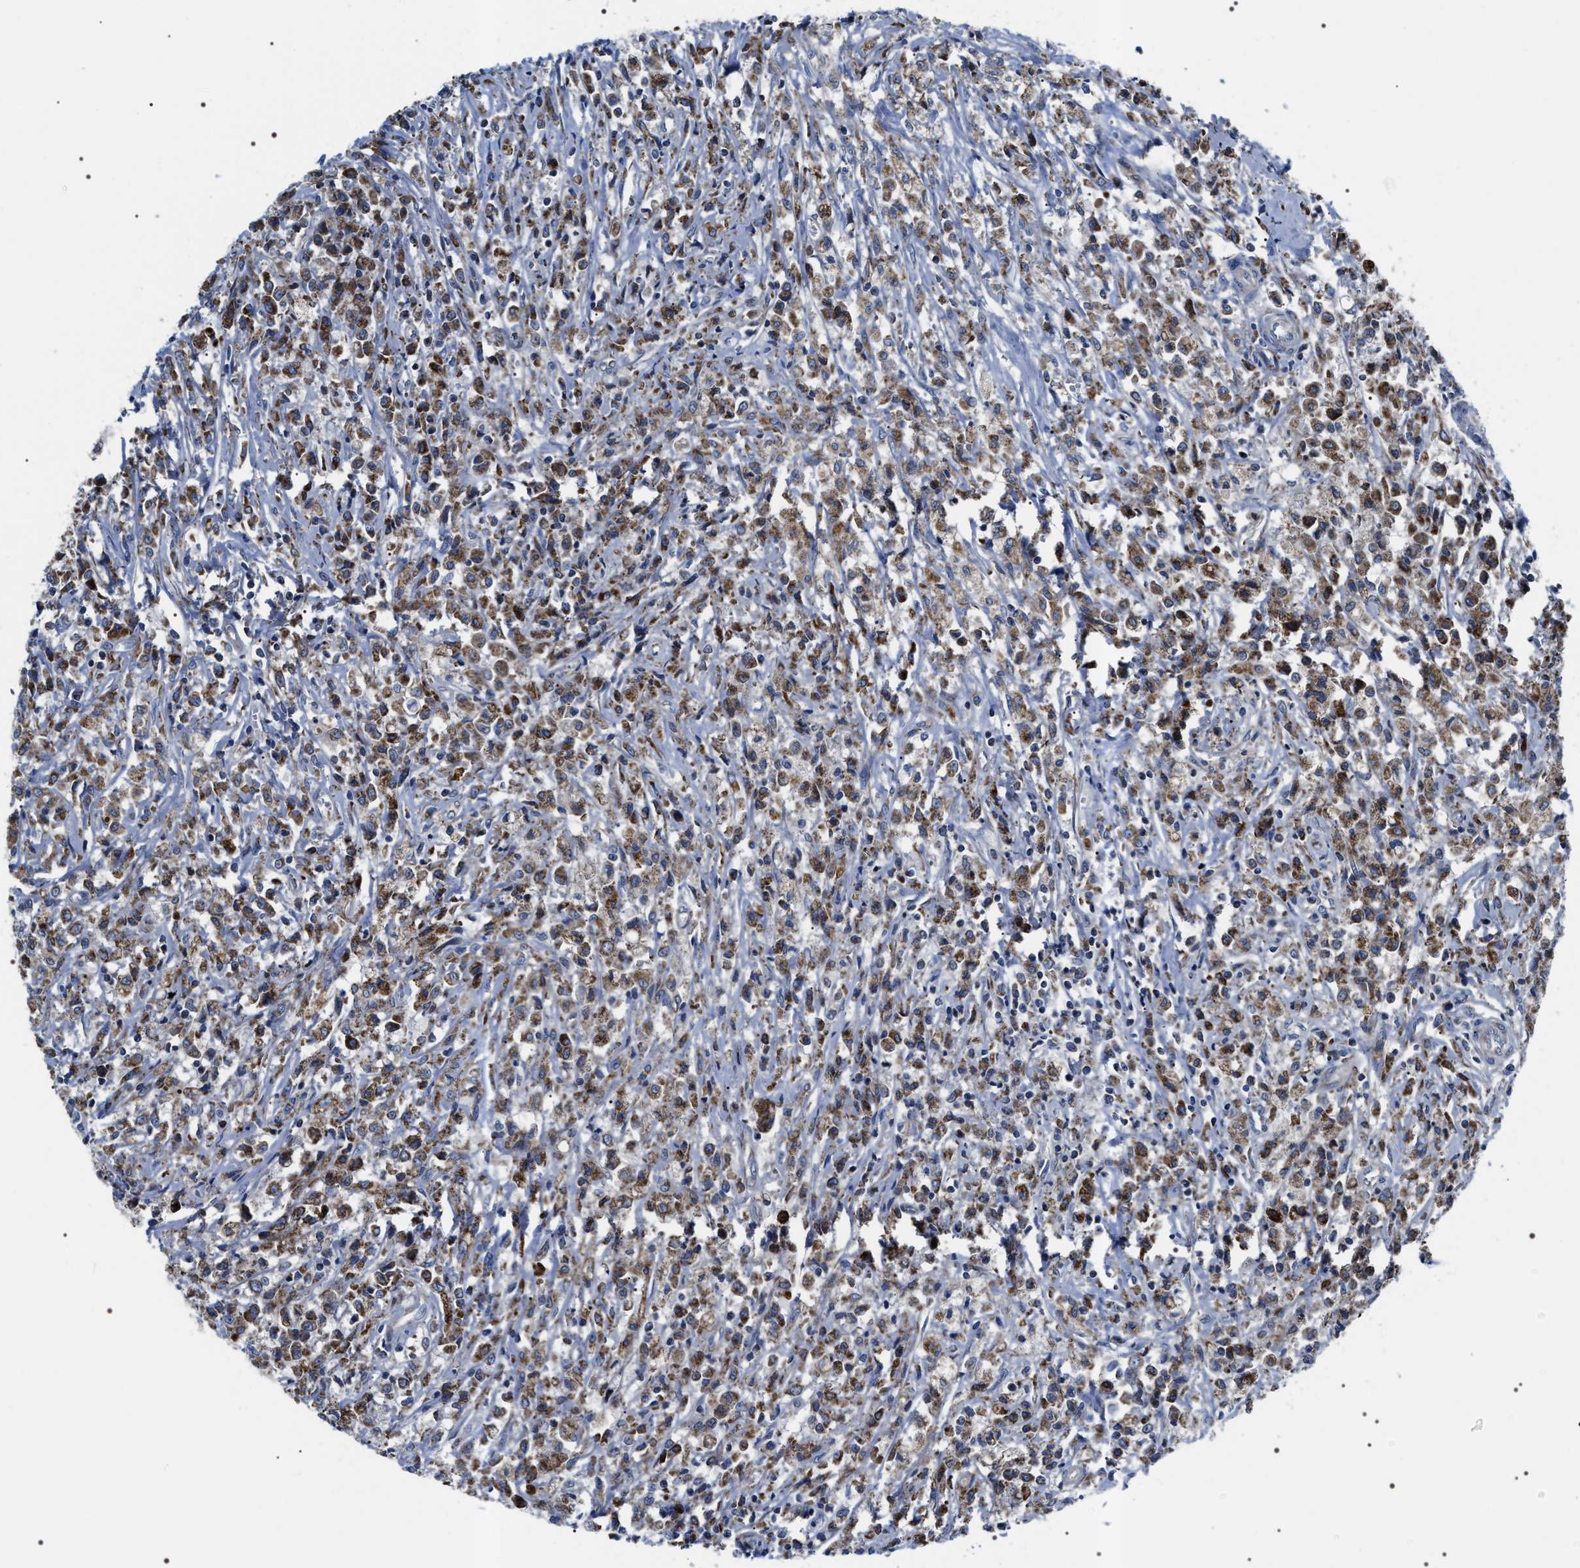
{"staining": {"intensity": "moderate", "quantity": ">75%", "location": "cytoplasmic/membranous"}, "tissue": "testis cancer", "cell_type": "Tumor cells", "image_type": "cancer", "snomed": [{"axis": "morphology", "description": "Carcinoma, Embryonal, NOS"}, {"axis": "topography", "description": "Testis"}], "caption": "Embryonal carcinoma (testis) tissue reveals moderate cytoplasmic/membranous staining in approximately >75% of tumor cells, visualized by immunohistochemistry.", "gene": "NTMT1", "patient": {"sex": "male", "age": 2}}